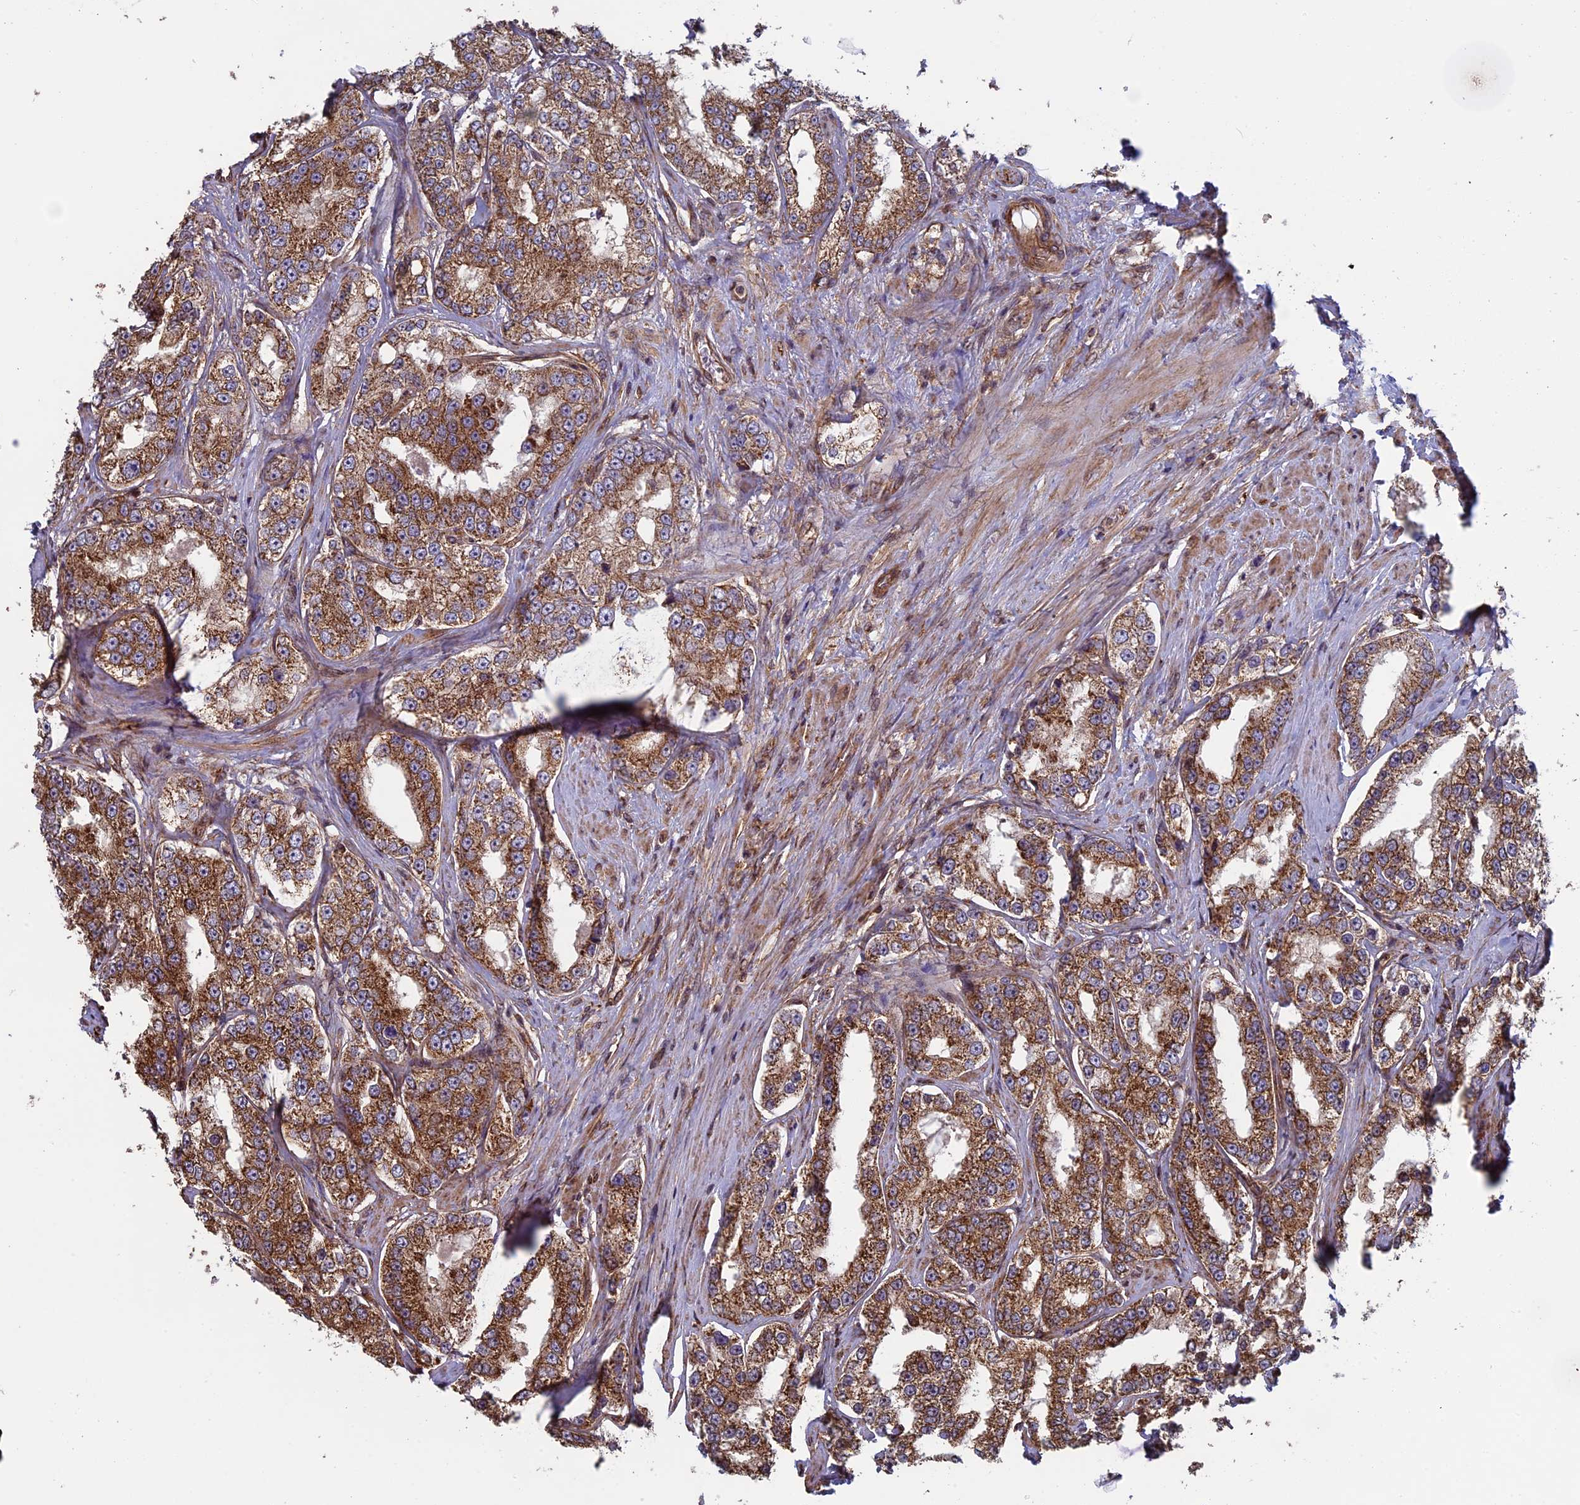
{"staining": {"intensity": "moderate", "quantity": ">75%", "location": "cytoplasmic/membranous"}, "tissue": "prostate cancer", "cell_type": "Tumor cells", "image_type": "cancer", "snomed": [{"axis": "morphology", "description": "Normal tissue, NOS"}, {"axis": "morphology", "description": "Adenocarcinoma, High grade"}, {"axis": "topography", "description": "Prostate"}], "caption": "Moderate cytoplasmic/membranous positivity for a protein is seen in about >75% of tumor cells of prostate high-grade adenocarcinoma using immunohistochemistry.", "gene": "CCDC8", "patient": {"sex": "male", "age": 83}}